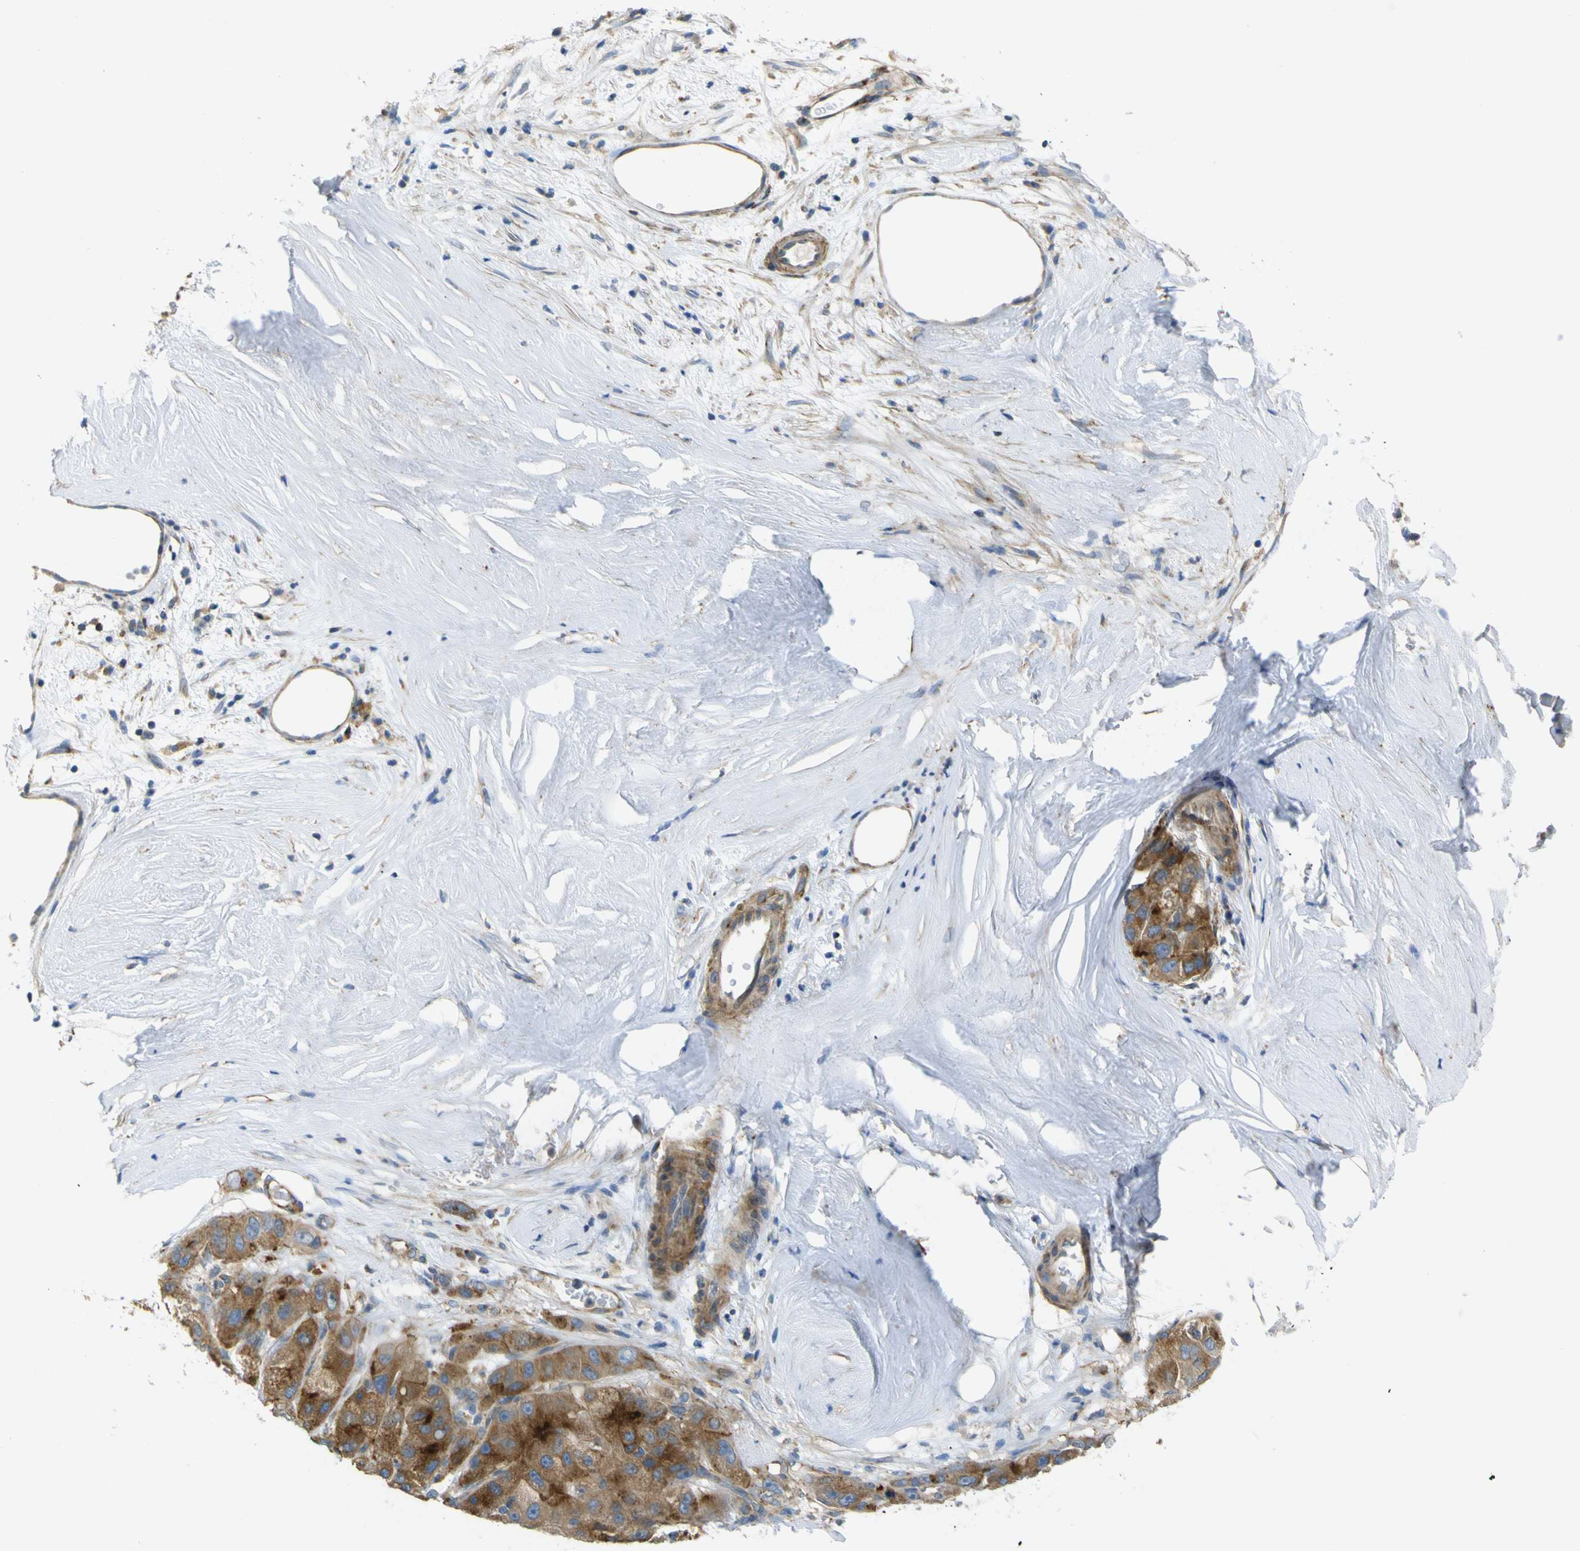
{"staining": {"intensity": "strong", "quantity": ">75%", "location": "cytoplasmic/membranous"}, "tissue": "liver cancer", "cell_type": "Tumor cells", "image_type": "cancer", "snomed": [{"axis": "morphology", "description": "Carcinoma, Hepatocellular, NOS"}, {"axis": "topography", "description": "Liver"}], "caption": "Tumor cells reveal strong cytoplasmic/membranous expression in about >75% of cells in liver cancer (hepatocellular carcinoma). (IHC, brightfield microscopy, high magnification).", "gene": "SYPL1", "patient": {"sex": "male", "age": 80}}